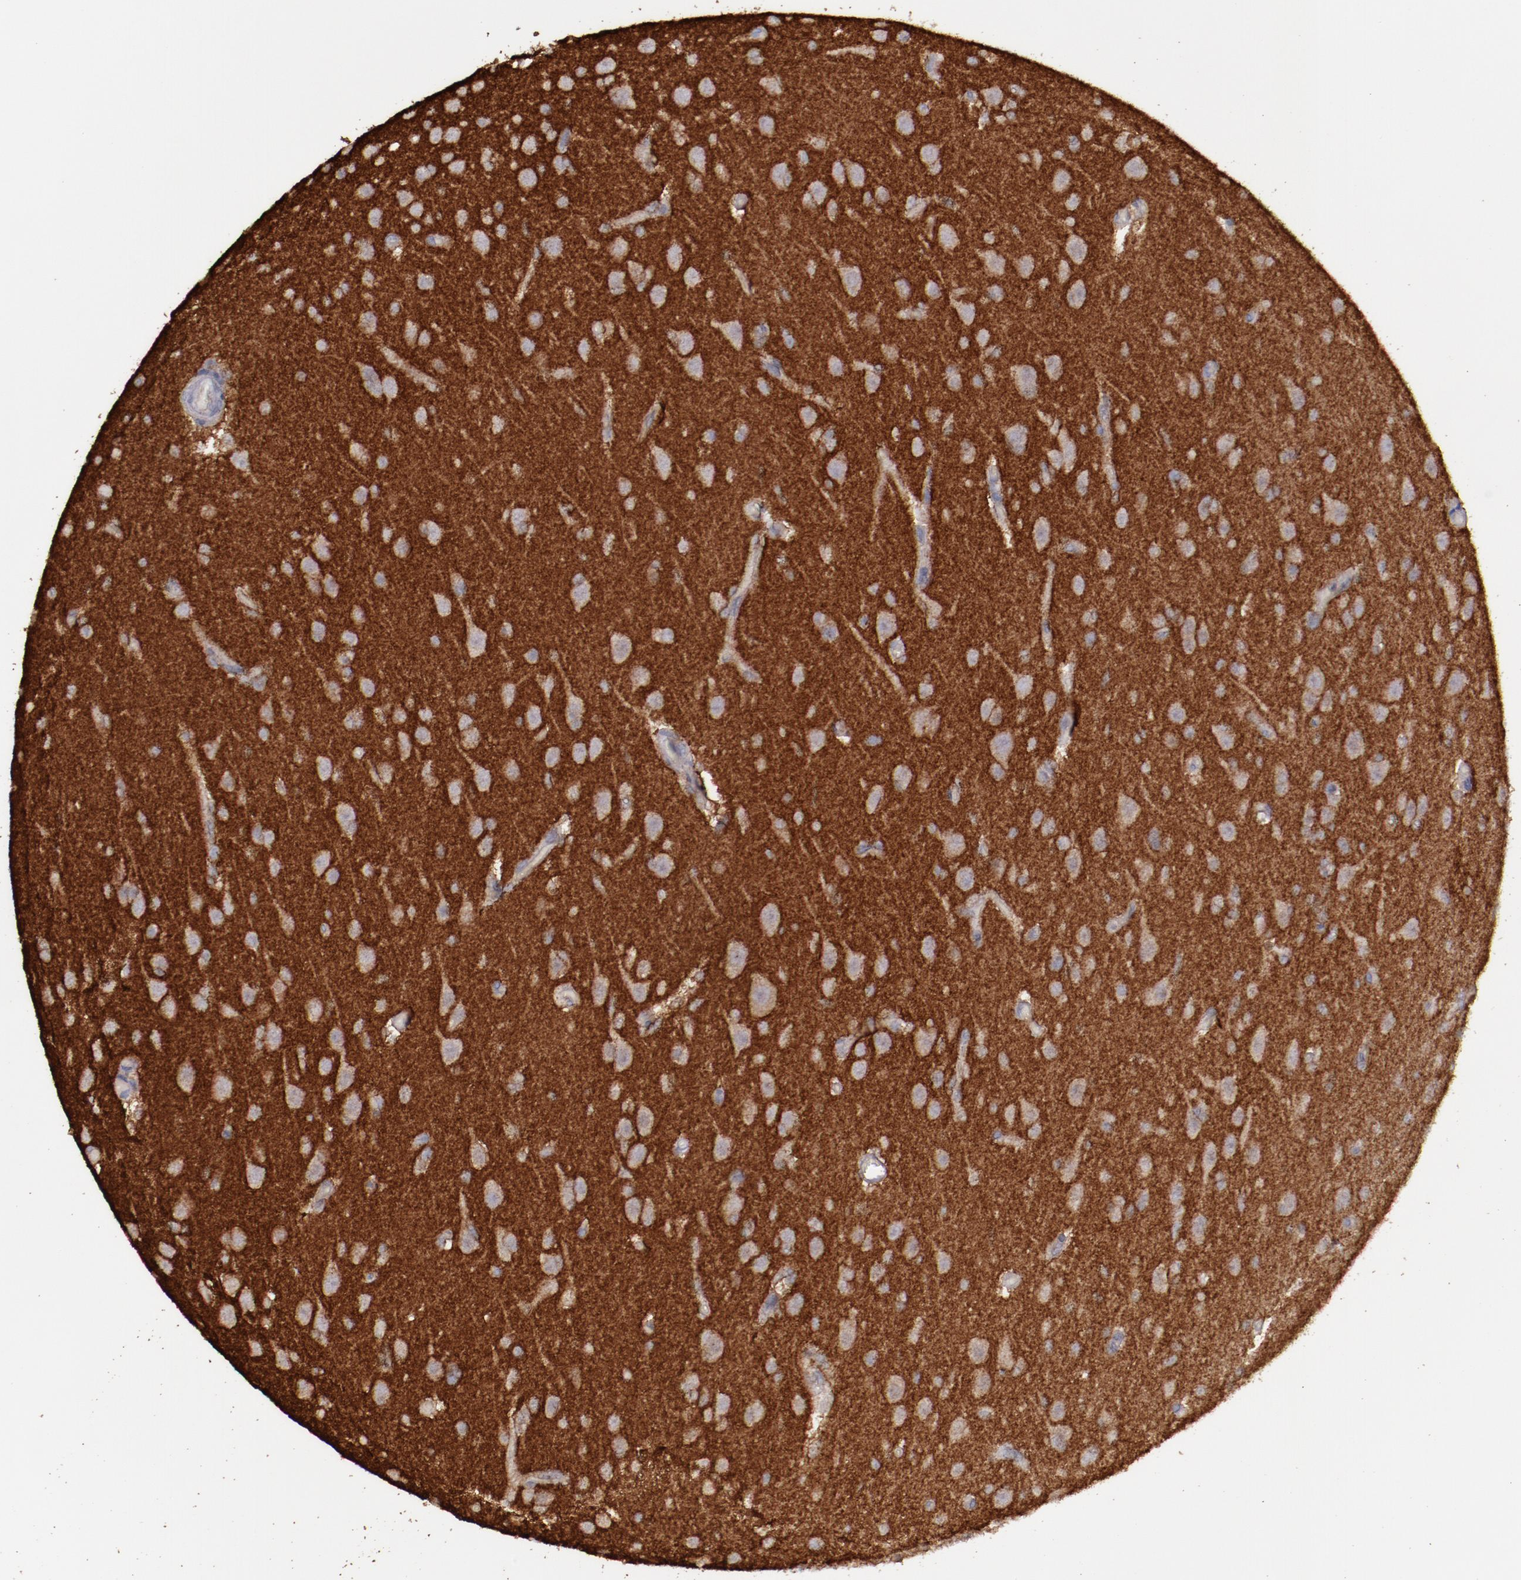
{"staining": {"intensity": "strong", "quantity": ">75%", "location": "cytoplasmic/membranous"}, "tissue": "glioma", "cell_type": "Tumor cells", "image_type": "cancer", "snomed": [{"axis": "morphology", "description": "Glioma, malignant, High grade"}, {"axis": "topography", "description": "Brain"}], "caption": "A high-resolution histopathology image shows immunohistochemistry staining of high-grade glioma (malignant), which displays strong cytoplasmic/membranous expression in about >75% of tumor cells.", "gene": "FAT1", "patient": {"sex": "male", "age": 33}}